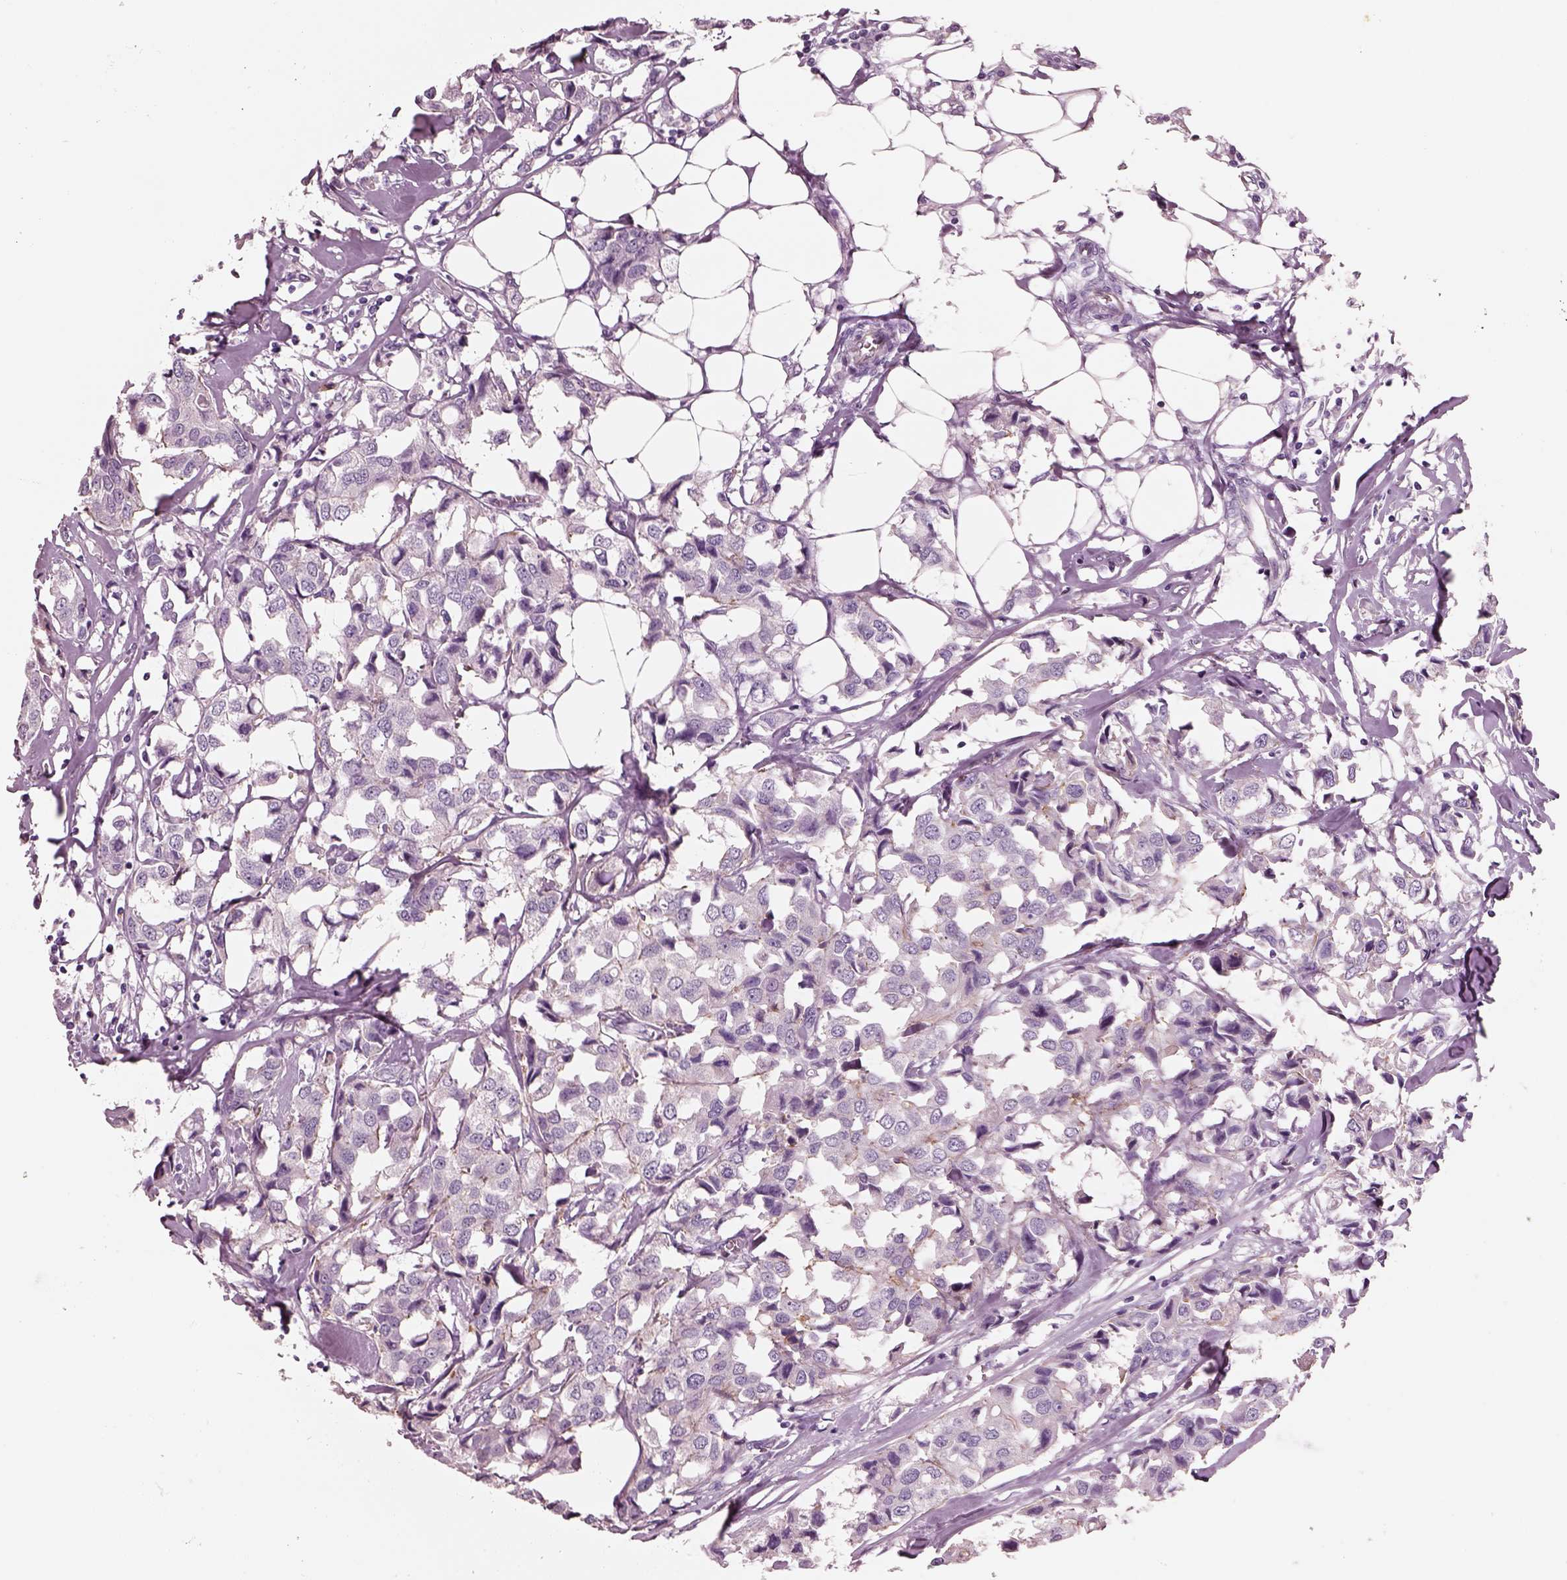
{"staining": {"intensity": "negative", "quantity": "none", "location": "none"}, "tissue": "breast cancer", "cell_type": "Tumor cells", "image_type": "cancer", "snomed": [{"axis": "morphology", "description": "Duct carcinoma"}, {"axis": "topography", "description": "Breast"}], "caption": "Immunohistochemistry (IHC) of breast intraductal carcinoma exhibits no expression in tumor cells.", "gene": "IGLL1", "patient": {"sex": "female", "age": 80}}